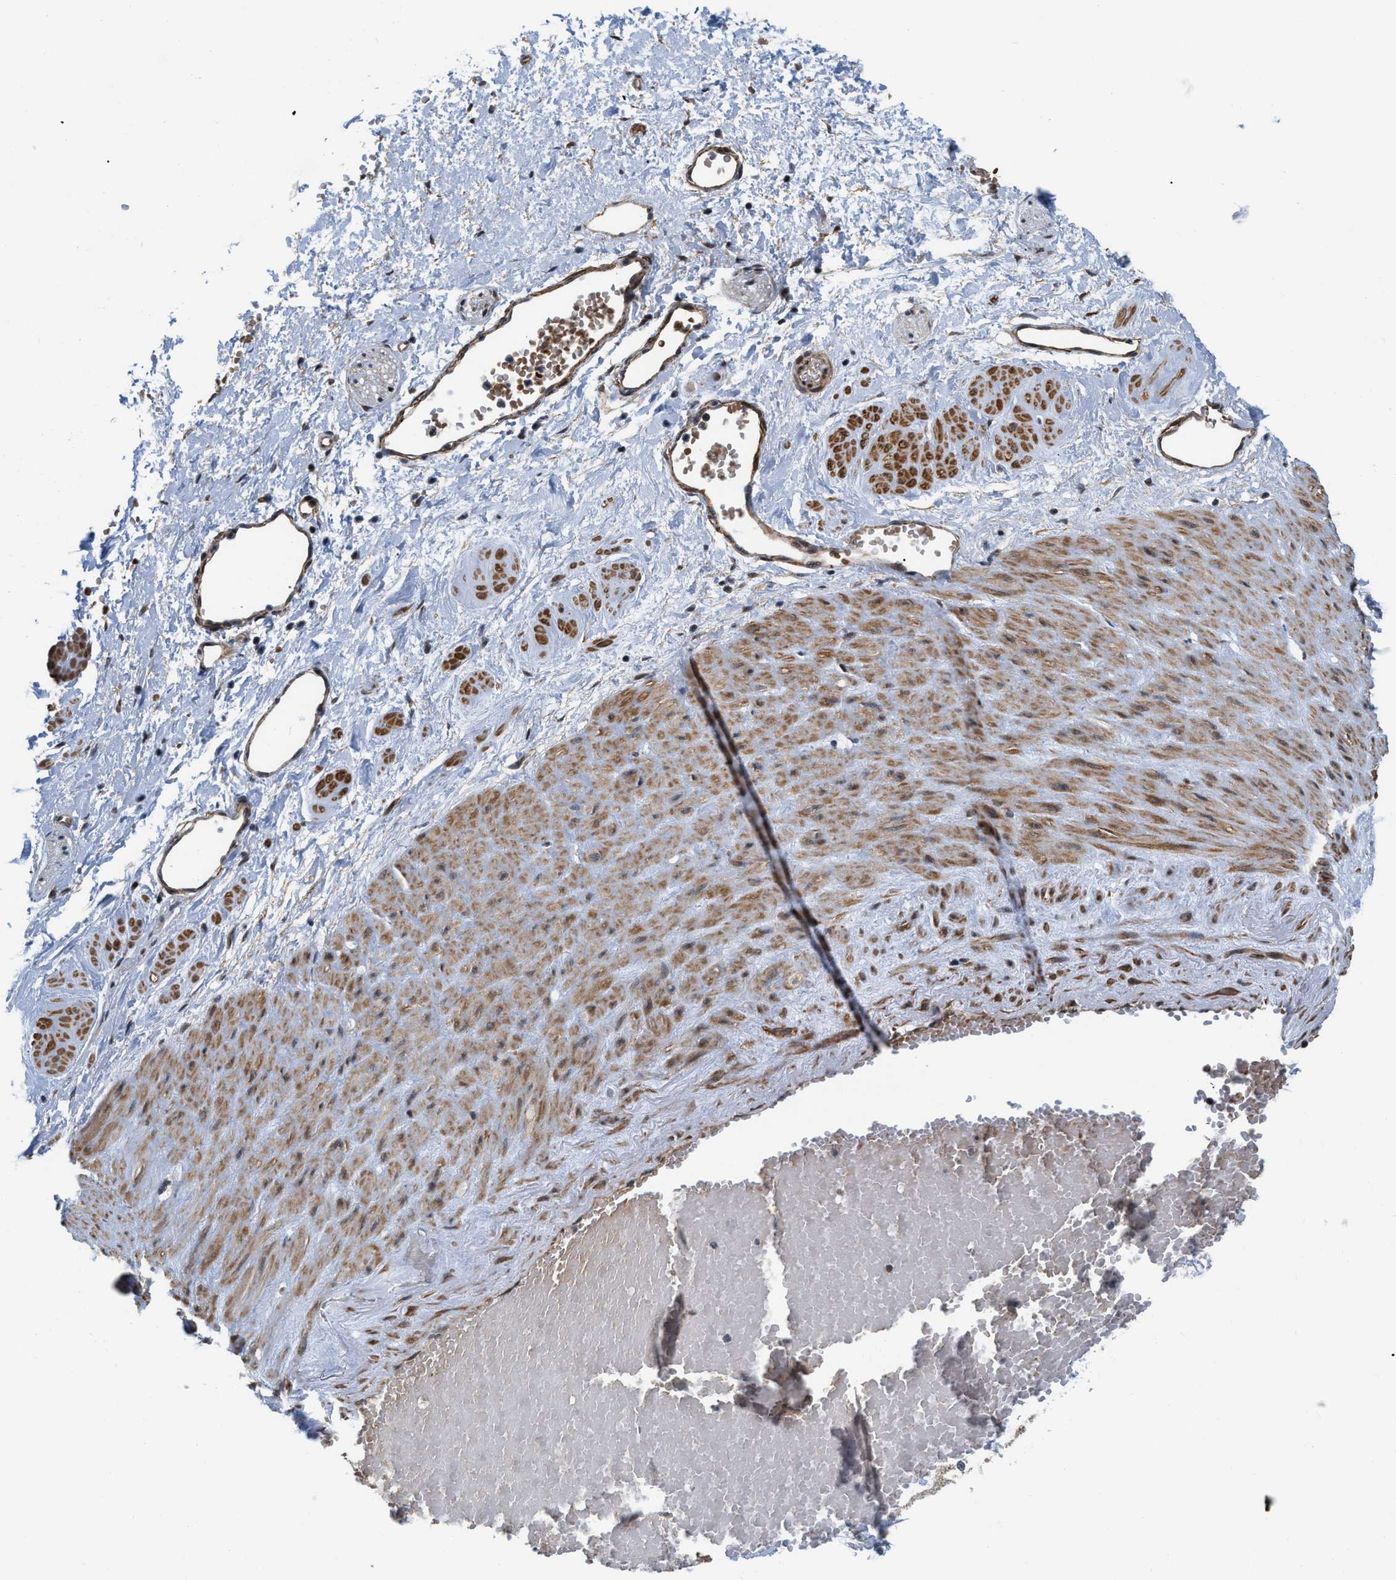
{"staining": {"intensity": "negative", "quantity": "none", "location": "none"}, "tissue": "adipose tissue", "cell_type": "Adipocytes", "image_type": "normal", "snomed": [{"axis": "morphology", "description": "Normal tissue, NOS"}, {"axis": "topography", "description": "Soft tissue"}, {"axis": "topography", "description": "Vascular tissue"}], "caption": "IHC histopathology image of normal adipose tissue stained for a protein (brown), which shows no expression in adipocytes. (Stains: DAB (3,3'-diaminobenzidine) IHC with hematoxylin counter stain, Microscopy: brightfield microscopy at high magnification).", "gene": "GPRASP2", "patient": {"sex": "female", "age": 35}}